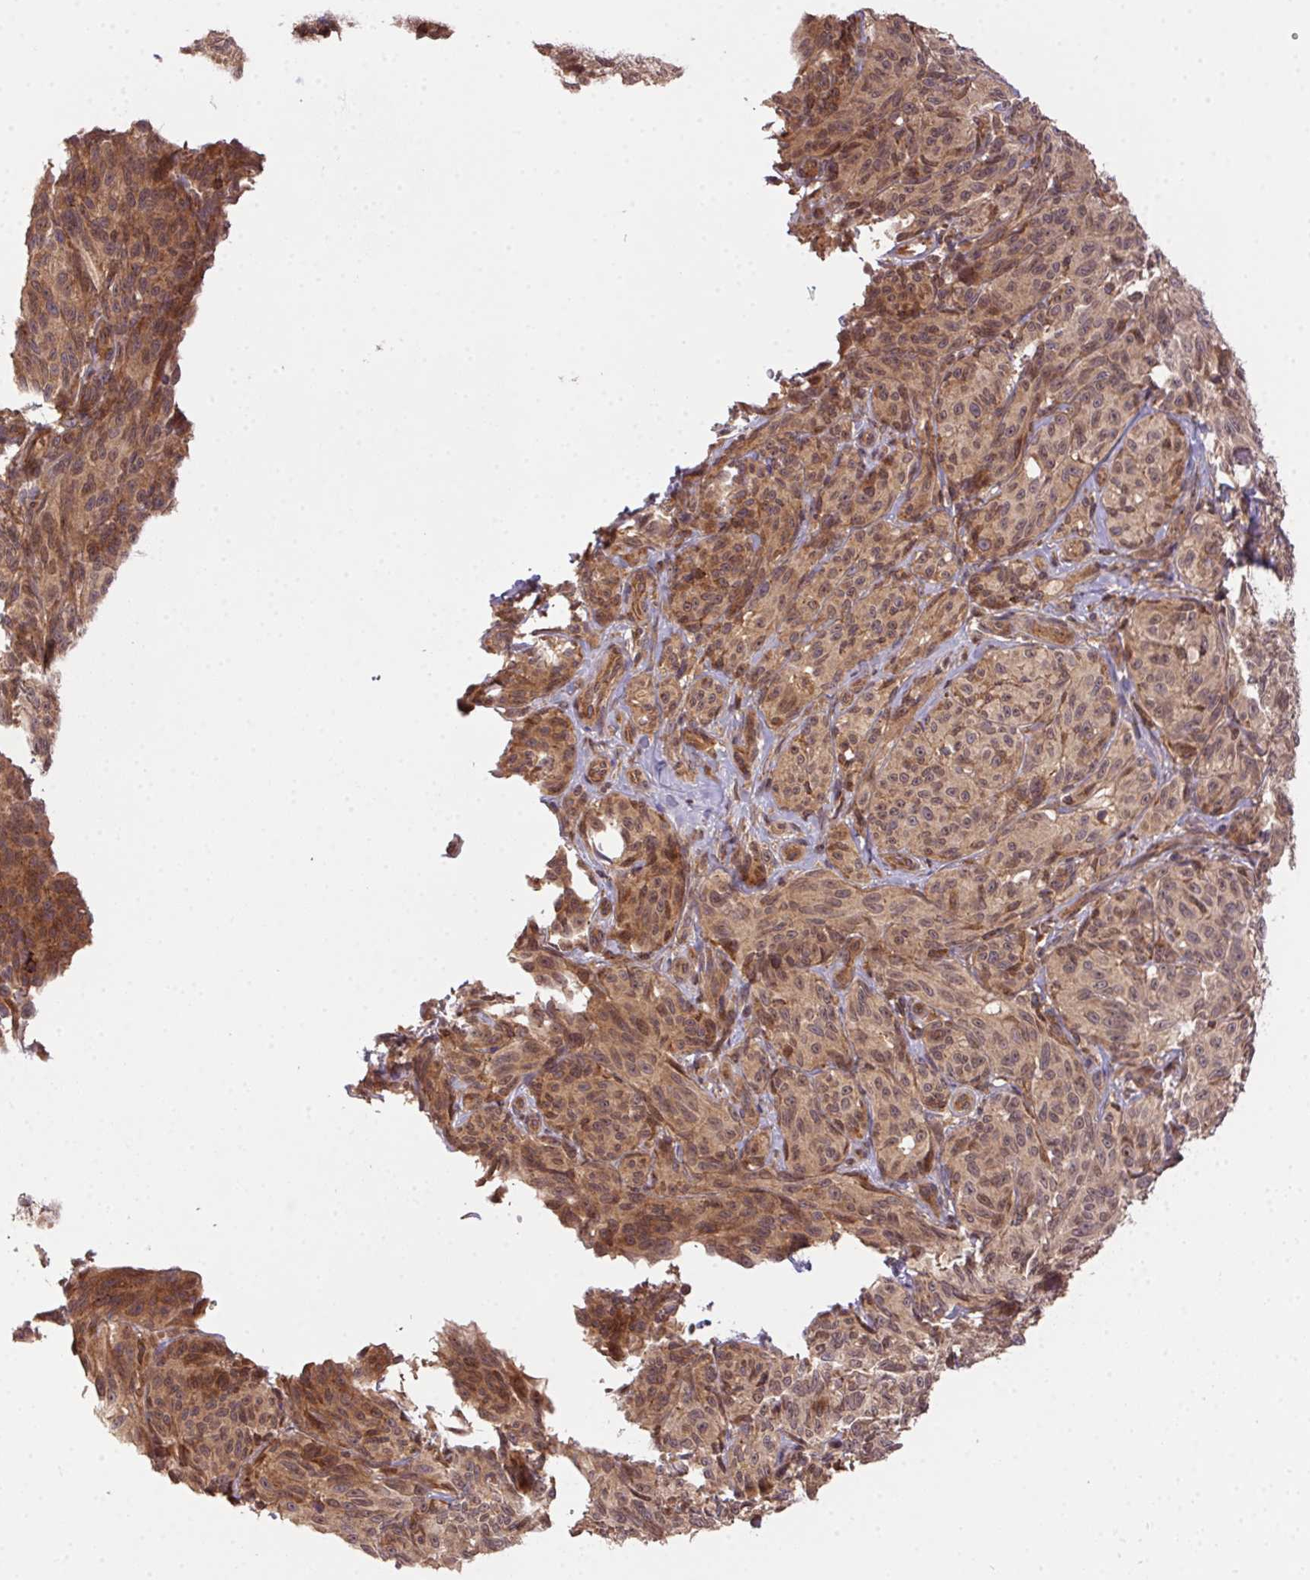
{"staining": {"intensity": "weak", "quantity": ">75%", "location": "cytoplasmic/membranous,nuclear"}, "tissue": "melanoma", "cell_type": "Tumor cells", "image_type": "cancer", "snomed": [{"axis": "morphology", "description": "Malignant melanoma, NOS"}, {"axis": "topography", "description": "Skin"}], "caption": "Immunohistochemical staining of malignant melanoma exhibits low levels of weak cytoplasmic/membranous and nuclear staining in about >75% of tumor cells.", "gene": "MEX3D", "patient": {"sex": "female", "age": 85}}